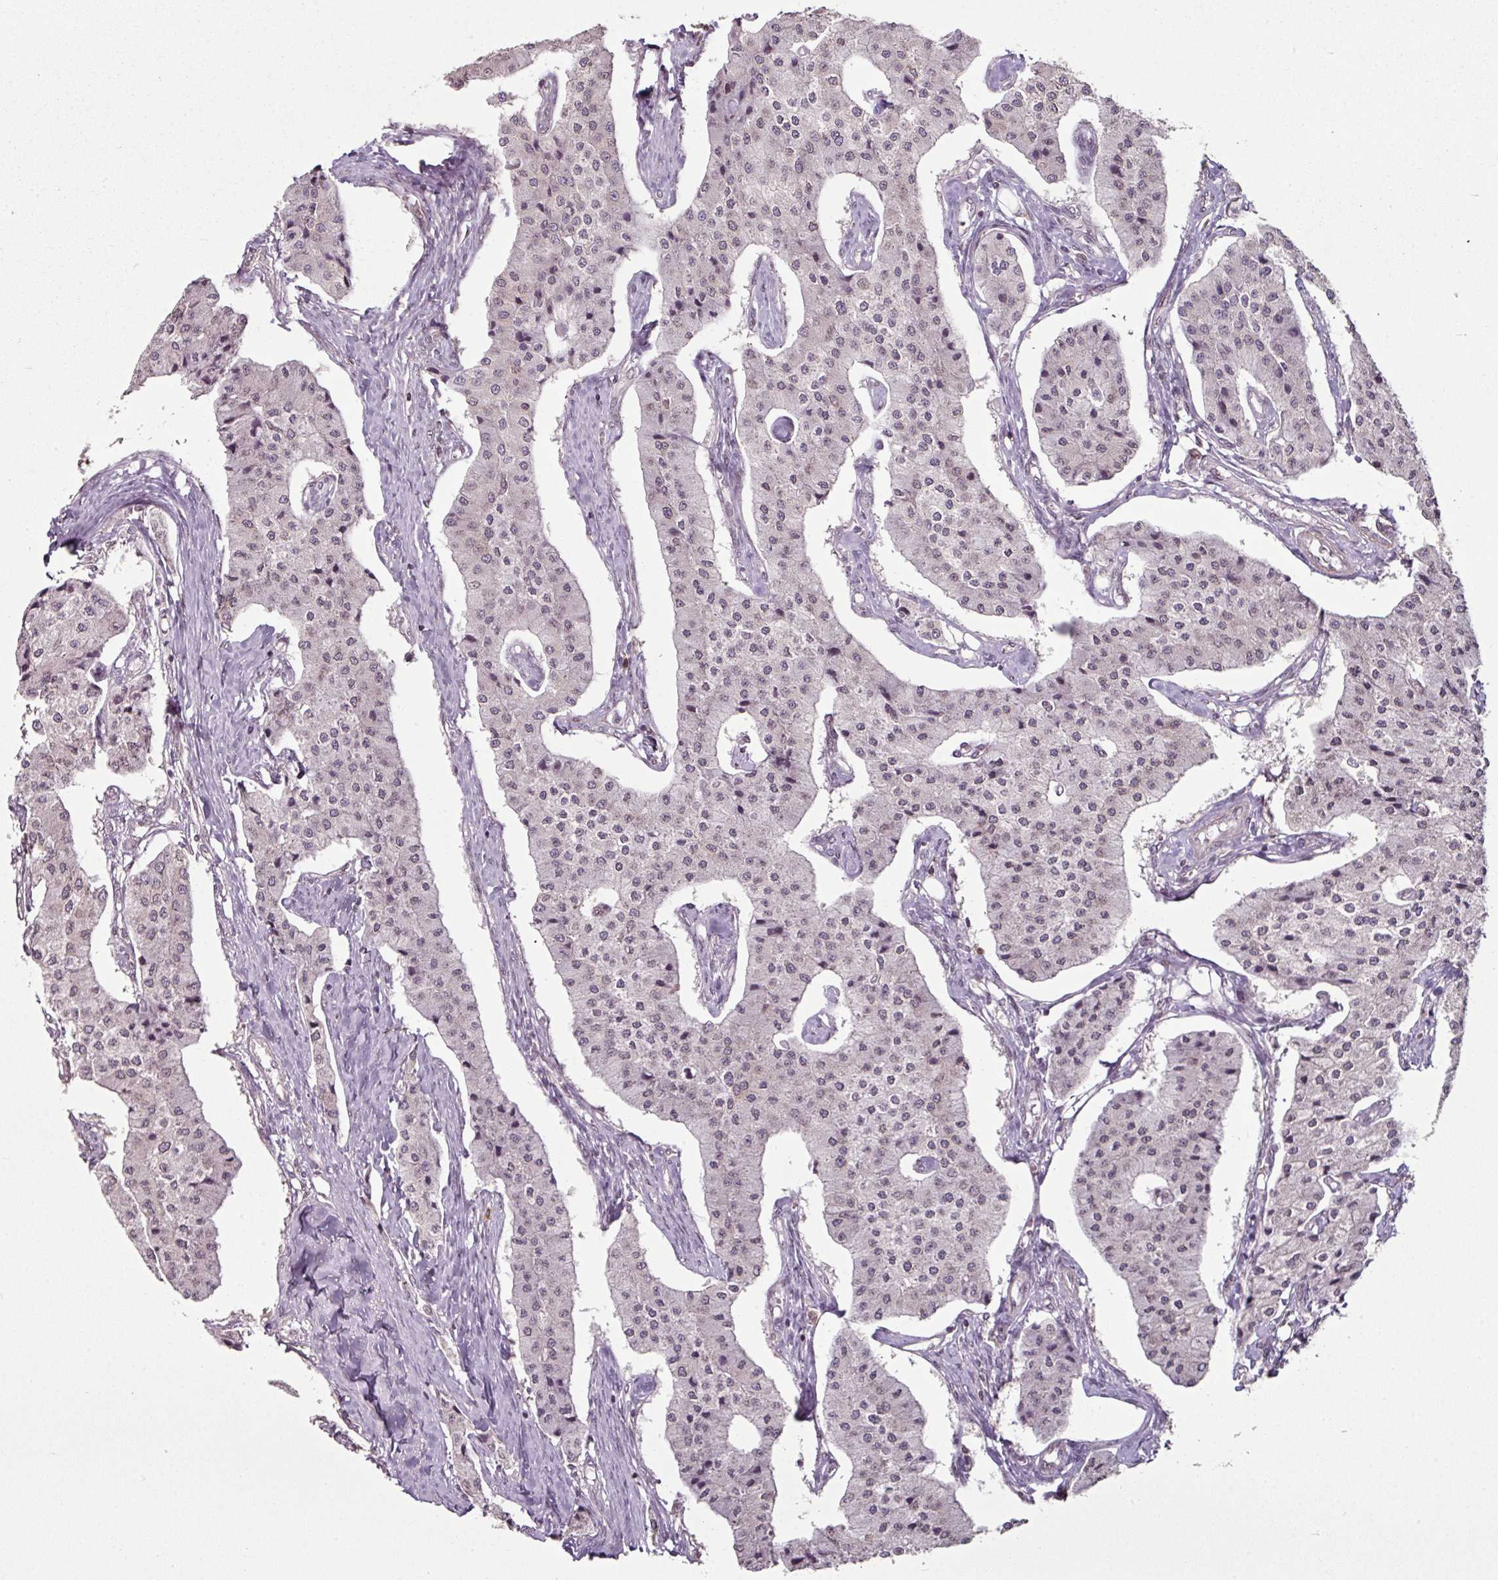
{"staining": {"intensity": "negative", "quantity": "none", "location": "none"}, "tissue": "carcinoid", "cell_type": "Tumor cells", "image_type": "cancer", "snomed": [{"axis": "morphology", "description": "Carcinoid, malignant, NOS"}, {"axis": "topography", "description": "Colon"}], "caption": "Tumor cells are negative for protein expression in human carcinoid.", "gene": "RANGAP1", "patient": {"sex": "female", "age": 52}}